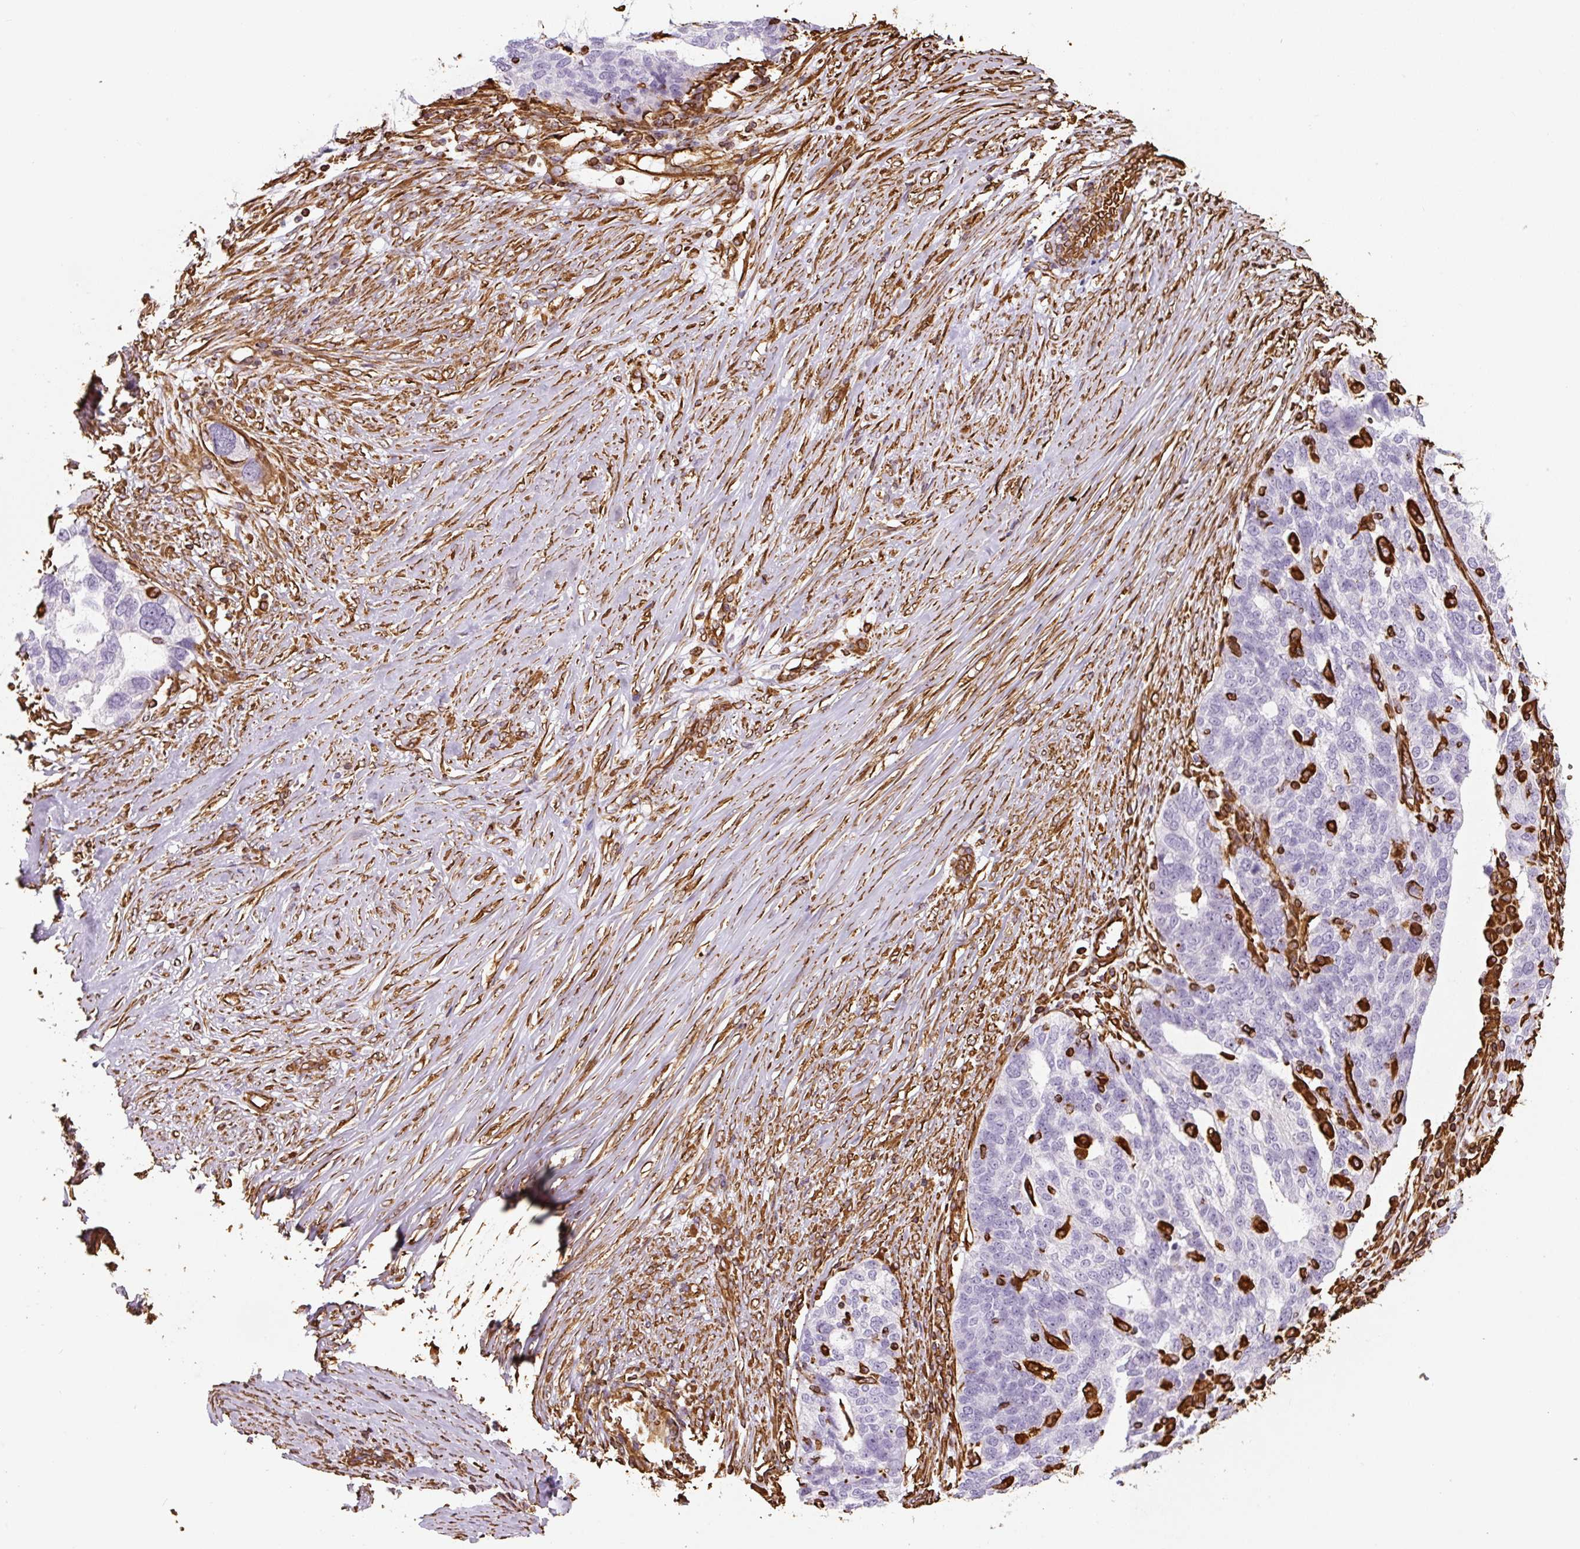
{"staining": {"intensity": "negative", "quantity": "none", "location": "none"}, "tissue": "ovarian cancer", "cell_type": "Tumor cells", "image_type": "cancer", "snomed": [{"axis": "morphology", "description": "Cystadenocarcinoma, serous, NOS"}, {"axis": "topography", "description": "Ovary"}], "caption": "This is a photomicrograph of immunohistochemistry (IHC) staining of ovarian cancer, which shows no positivity in tumor cells.", "gene": "VIM", "patient": {"sex": "female", "age": 59}}